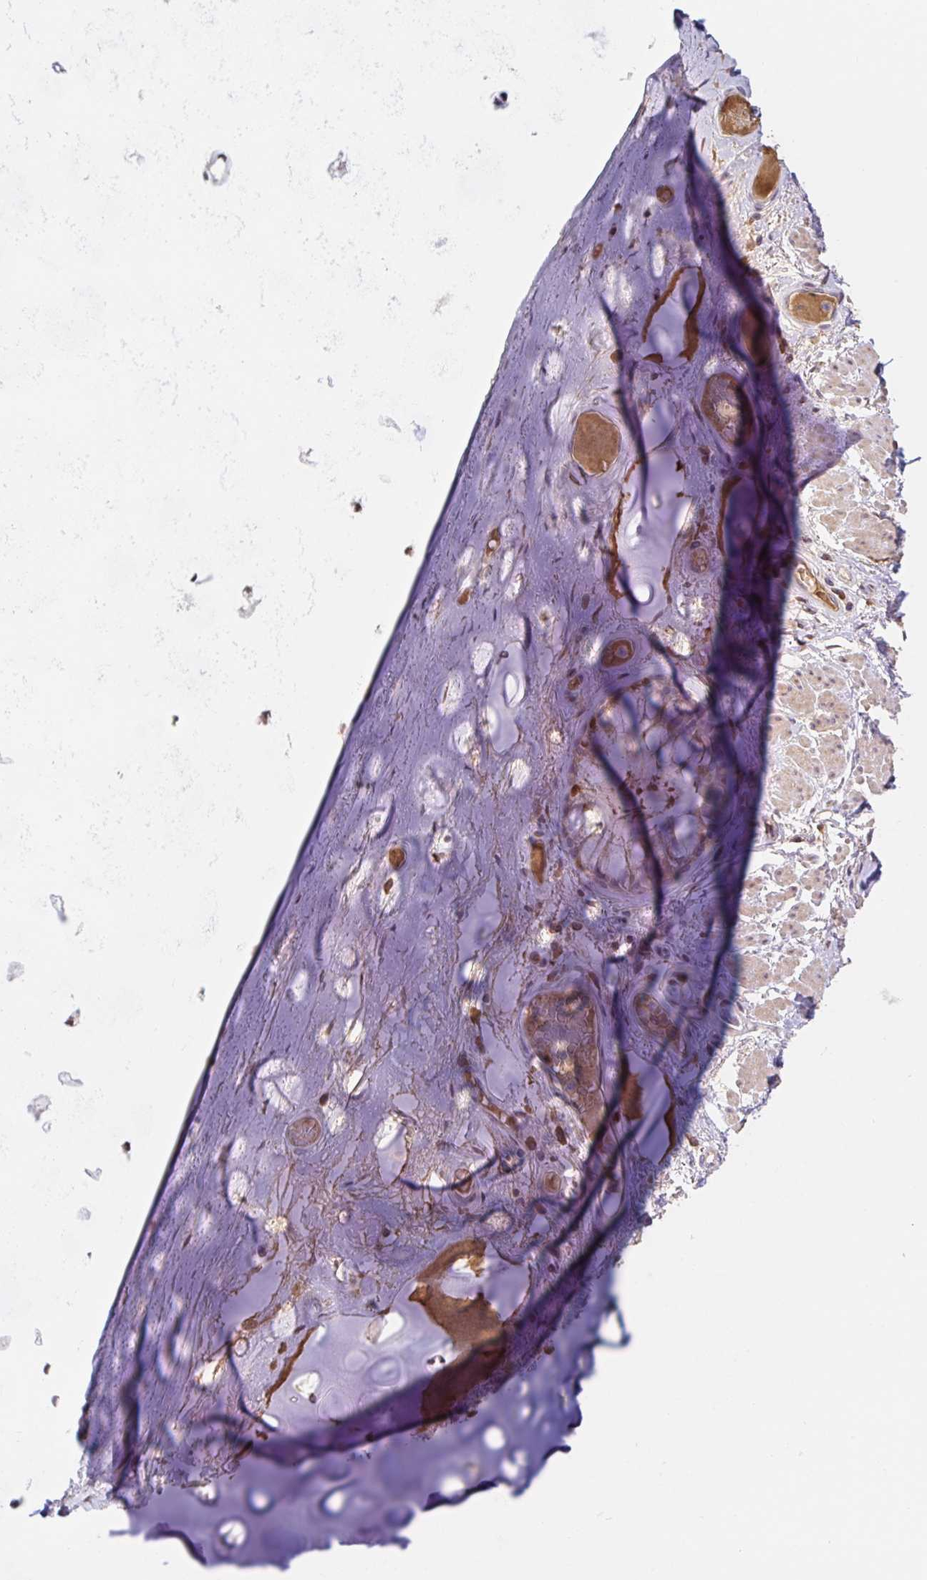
{"staining": {"intensity": "negative", "quantity": "none", "location": "none"}, "tissue": "soft tissue", "cell_type": "Chondrocytes", "image_type": "normal", "snomed": [{"axis": "morphology", "description": "Normal tissue, NOS"}, {"axis": "topography", "description": "Cartilage tissue"}, {"axis": "topography", "description": "Bronchus"}], "caption": "A micrograph of human soft tissue is negative for staining in chondrocytes. Brightfield microscopy of immunohistochemistry stained with DAB (brown) and hematoxylin (blue), captured at high magnification.", "gene": "LARP1", "patient": {"sex": "male", "age": 64}}